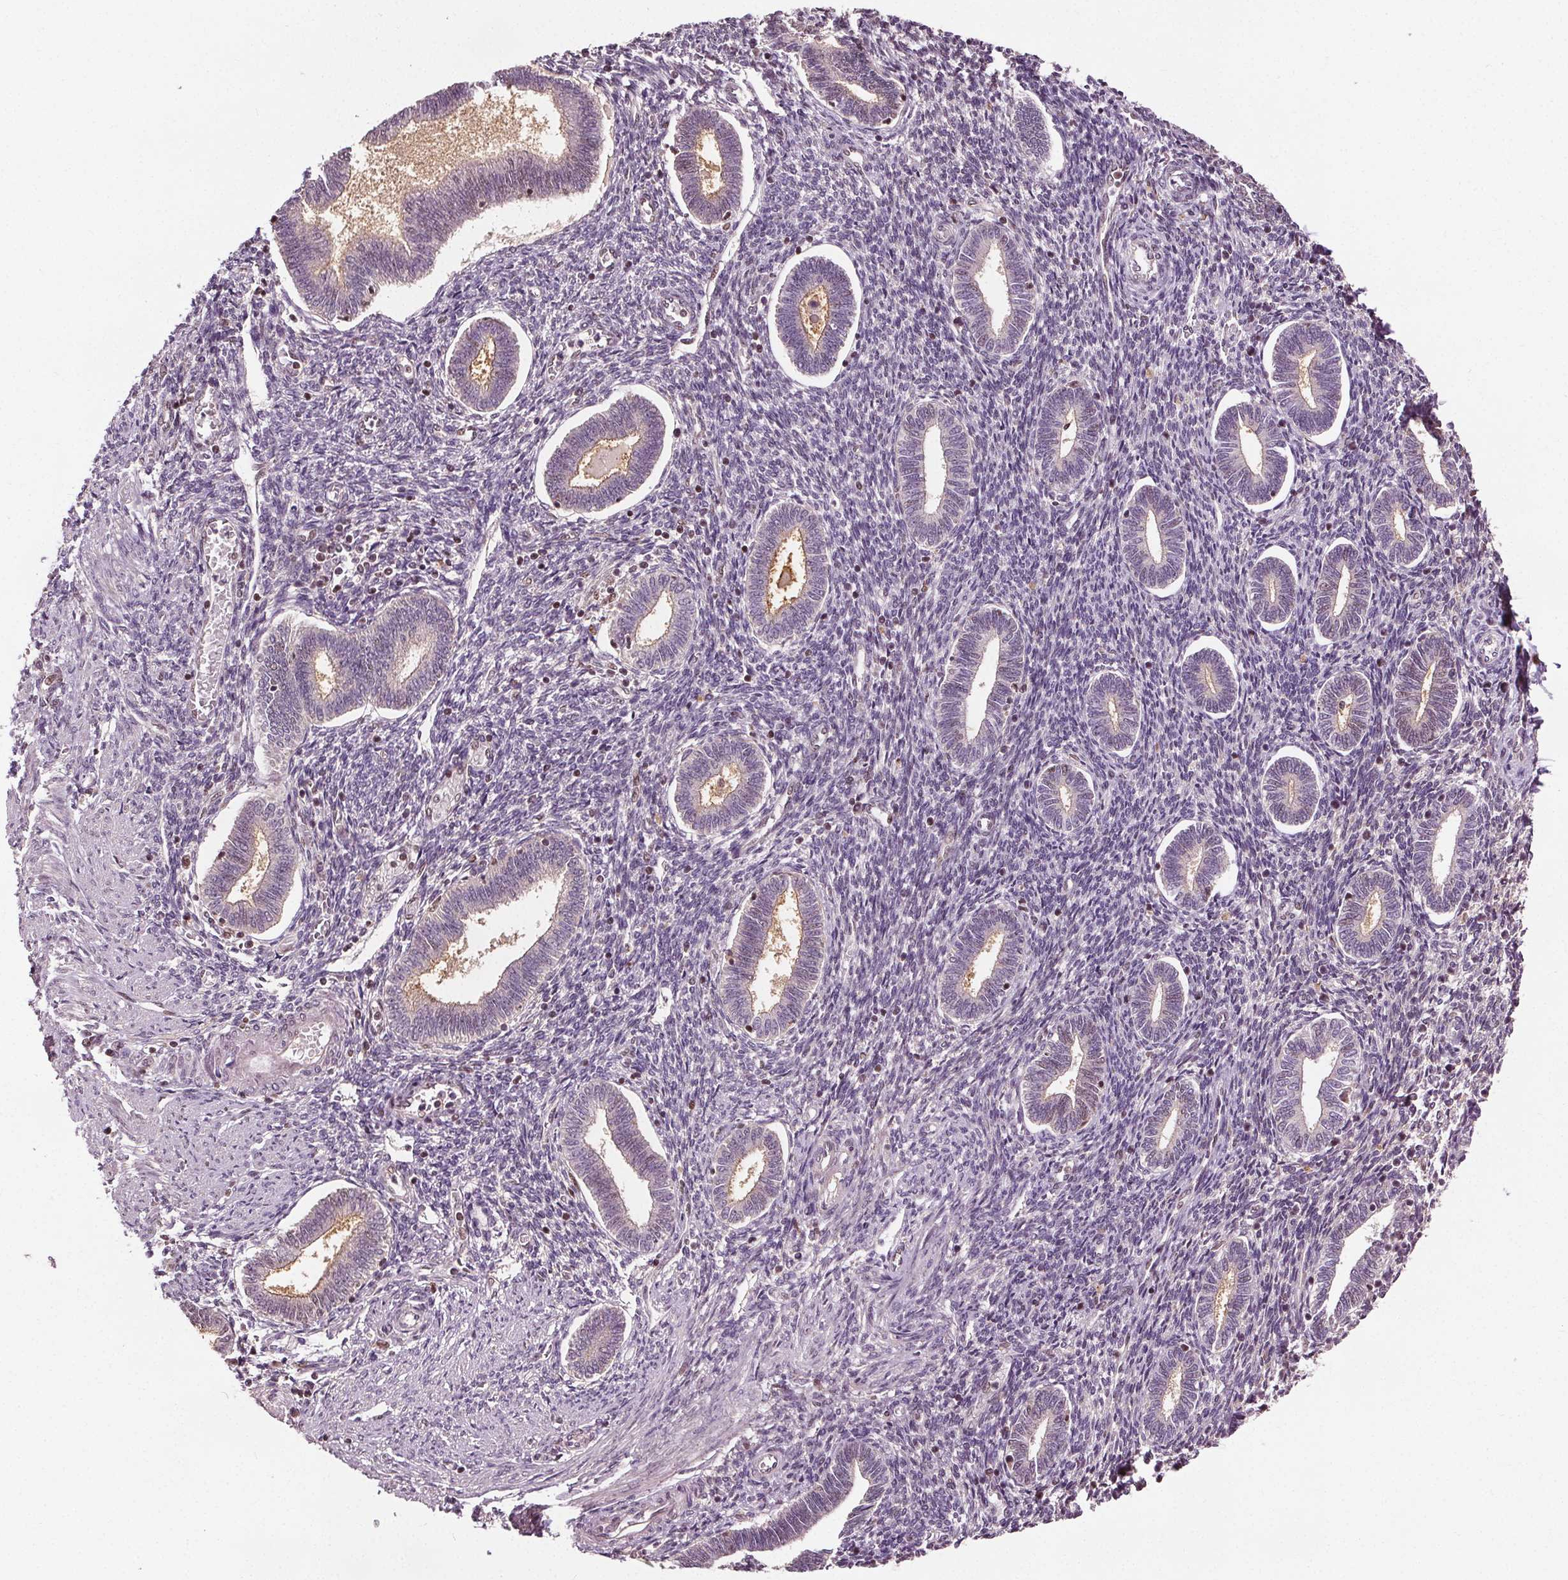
{"staining": {"intensity": "moderate", "quantity": "25%-75%", "location": "nuclear"}, "tissue": "endometrium", "cell_type": "Cells in endometrial stroma", "image_type": "normal", "snomed": [{"axis": "morphology", "description": "Normal tissue, NOS"}, {"axis": "topography", "description": "Endometrium"}], "caption": "A high-resolution photomicrograph shows immunohistochemistry (IHC) staining of normal endometrium, which reveals moderate nuclear expression in approximately 25%-75% of cells in endometrial stroma. Using DAB (3,3'-diaminobenzidine) (brown) and hematoxylin (blue) stains, captured at high magnification using brightfield microscopy.", "gene": "DDX11", "patient": {"sex": "female", "age": 42}}